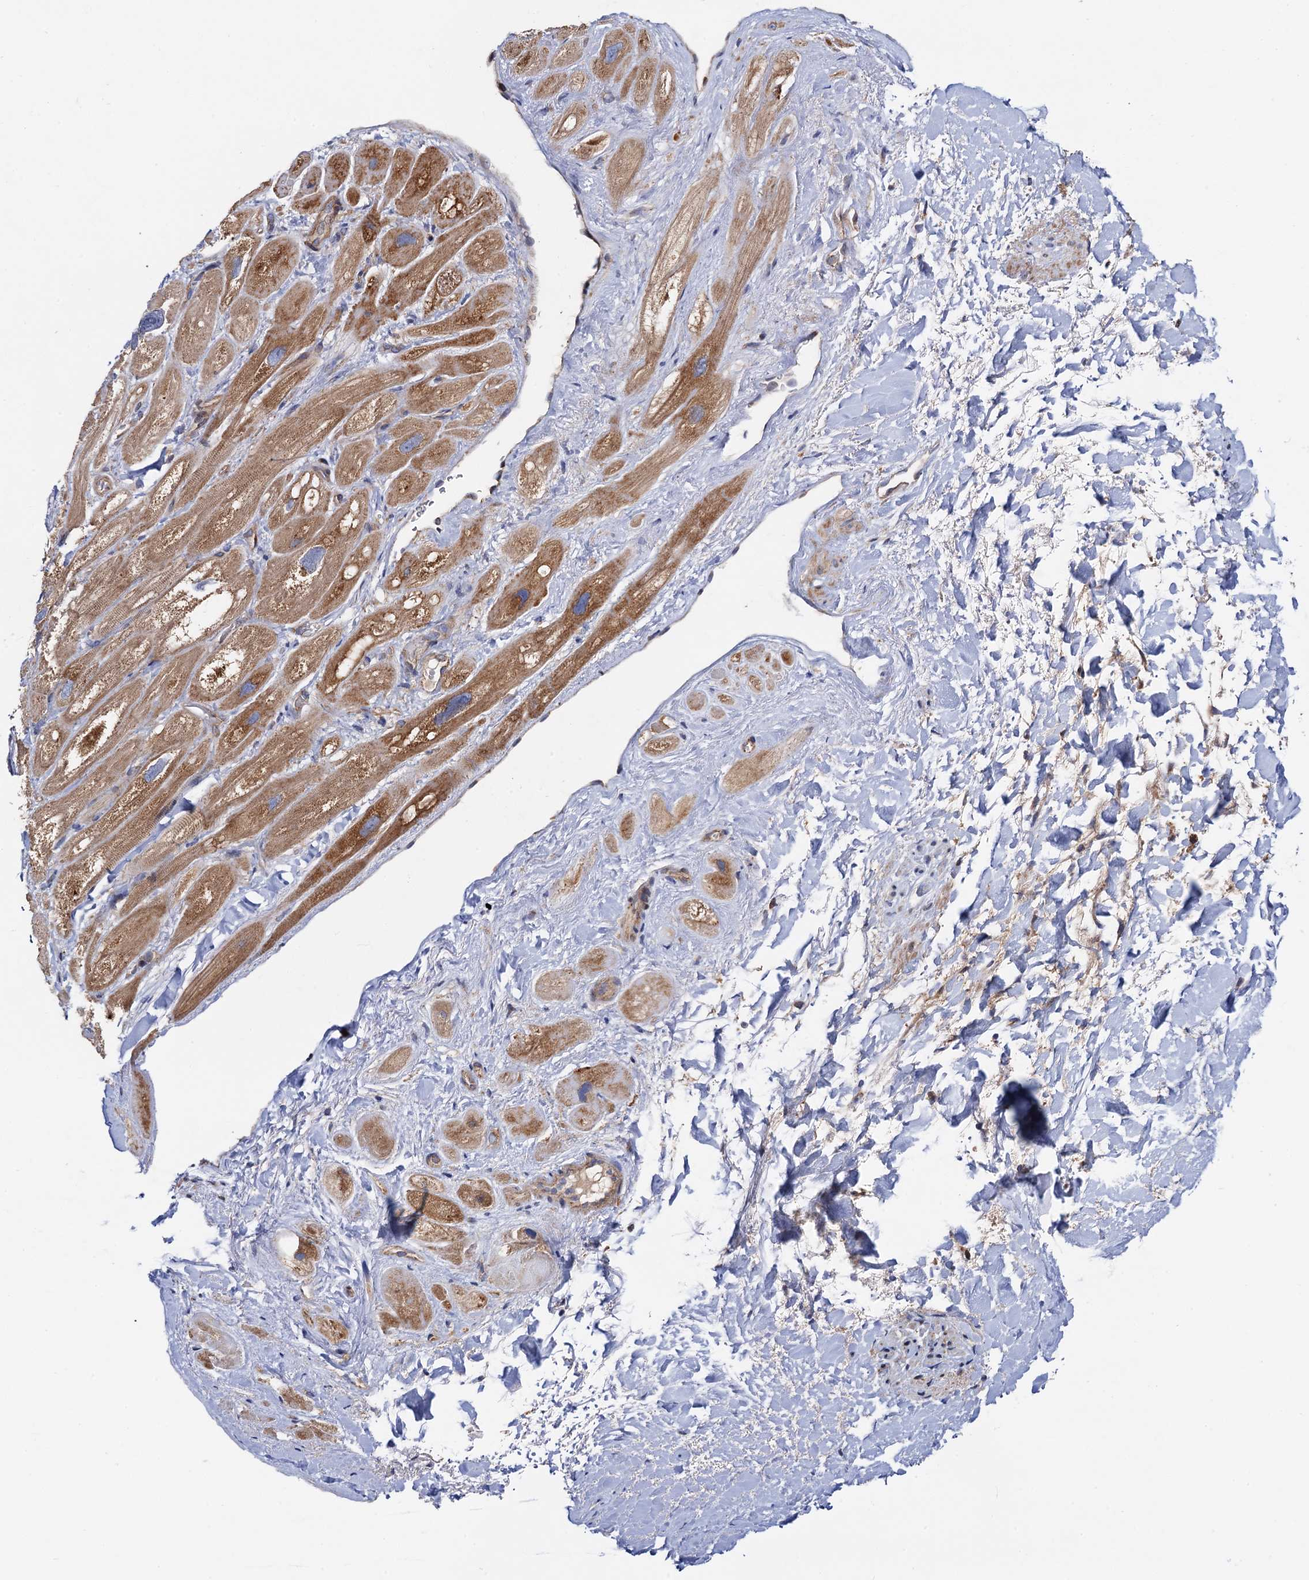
{"staining": {"intensity": "moderate", "quantity": ">75%", "location": "cytoplasmic/membranous"}, "tissue": "heart muscle", "cell_type": "Cardiomyocytes", "image_type": "normal", "snomed": [{"axis": "morphology", "description": "Normal tissue, NOS"}, {"axis": "topography", "description": "Heart"}], "caption": "This micrograph reveals unremarkable heart muscle stained with immunohistochemistry to label a protein in brown. The cytoplasmic/membranous of cardiomyocytes show moderate positivity for the protein. Nuclei are counter-stained blue.", "gene": "MRPL48", "patient": {"sex": "male", "age": 49}}